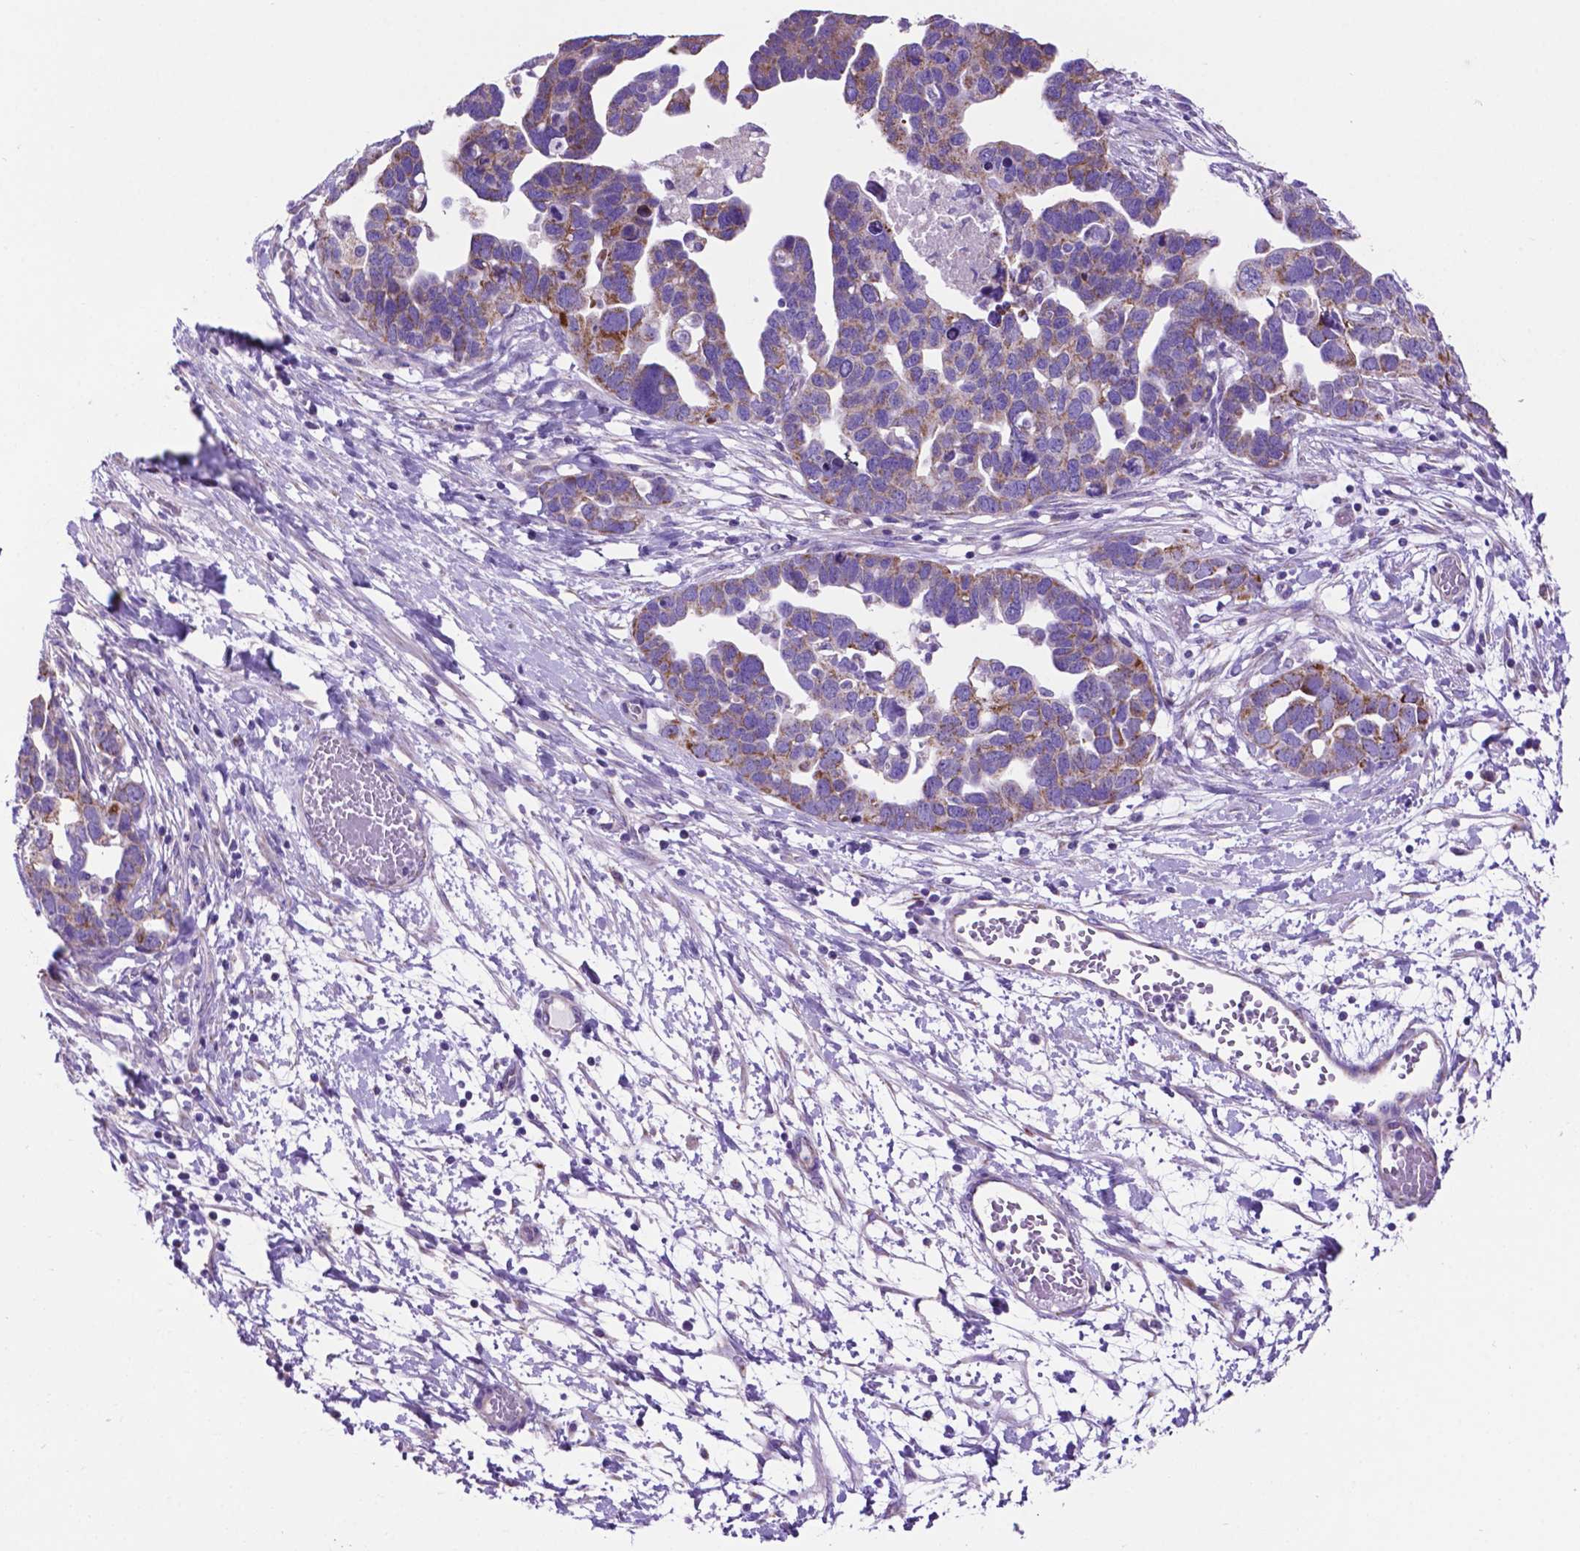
{"staining": {"intensity": "moderate", "quantity": "<25%", "location": "cytoplasmic/membranous"}, "tissue": "ovarian cancer", "cell_type": "Tumor cells", "image_type": "cancer", "snomed": [{"axis": "morphology", "description": "Cystadenocarcinoma, serous, NOS"}, {"axis": "topography", "description": "Ovary"}], "caption": "Moderate cytoplasmic/membranous protein staining is seen in about <25% of tumor cells in ovarian cancer (serous cystadenocarcinoma). (brown staining indicates protein expression, while blue staining denotes nuclei).", "gene": "TMEM121B", "patient": {"sex": "female", "age": 54}}